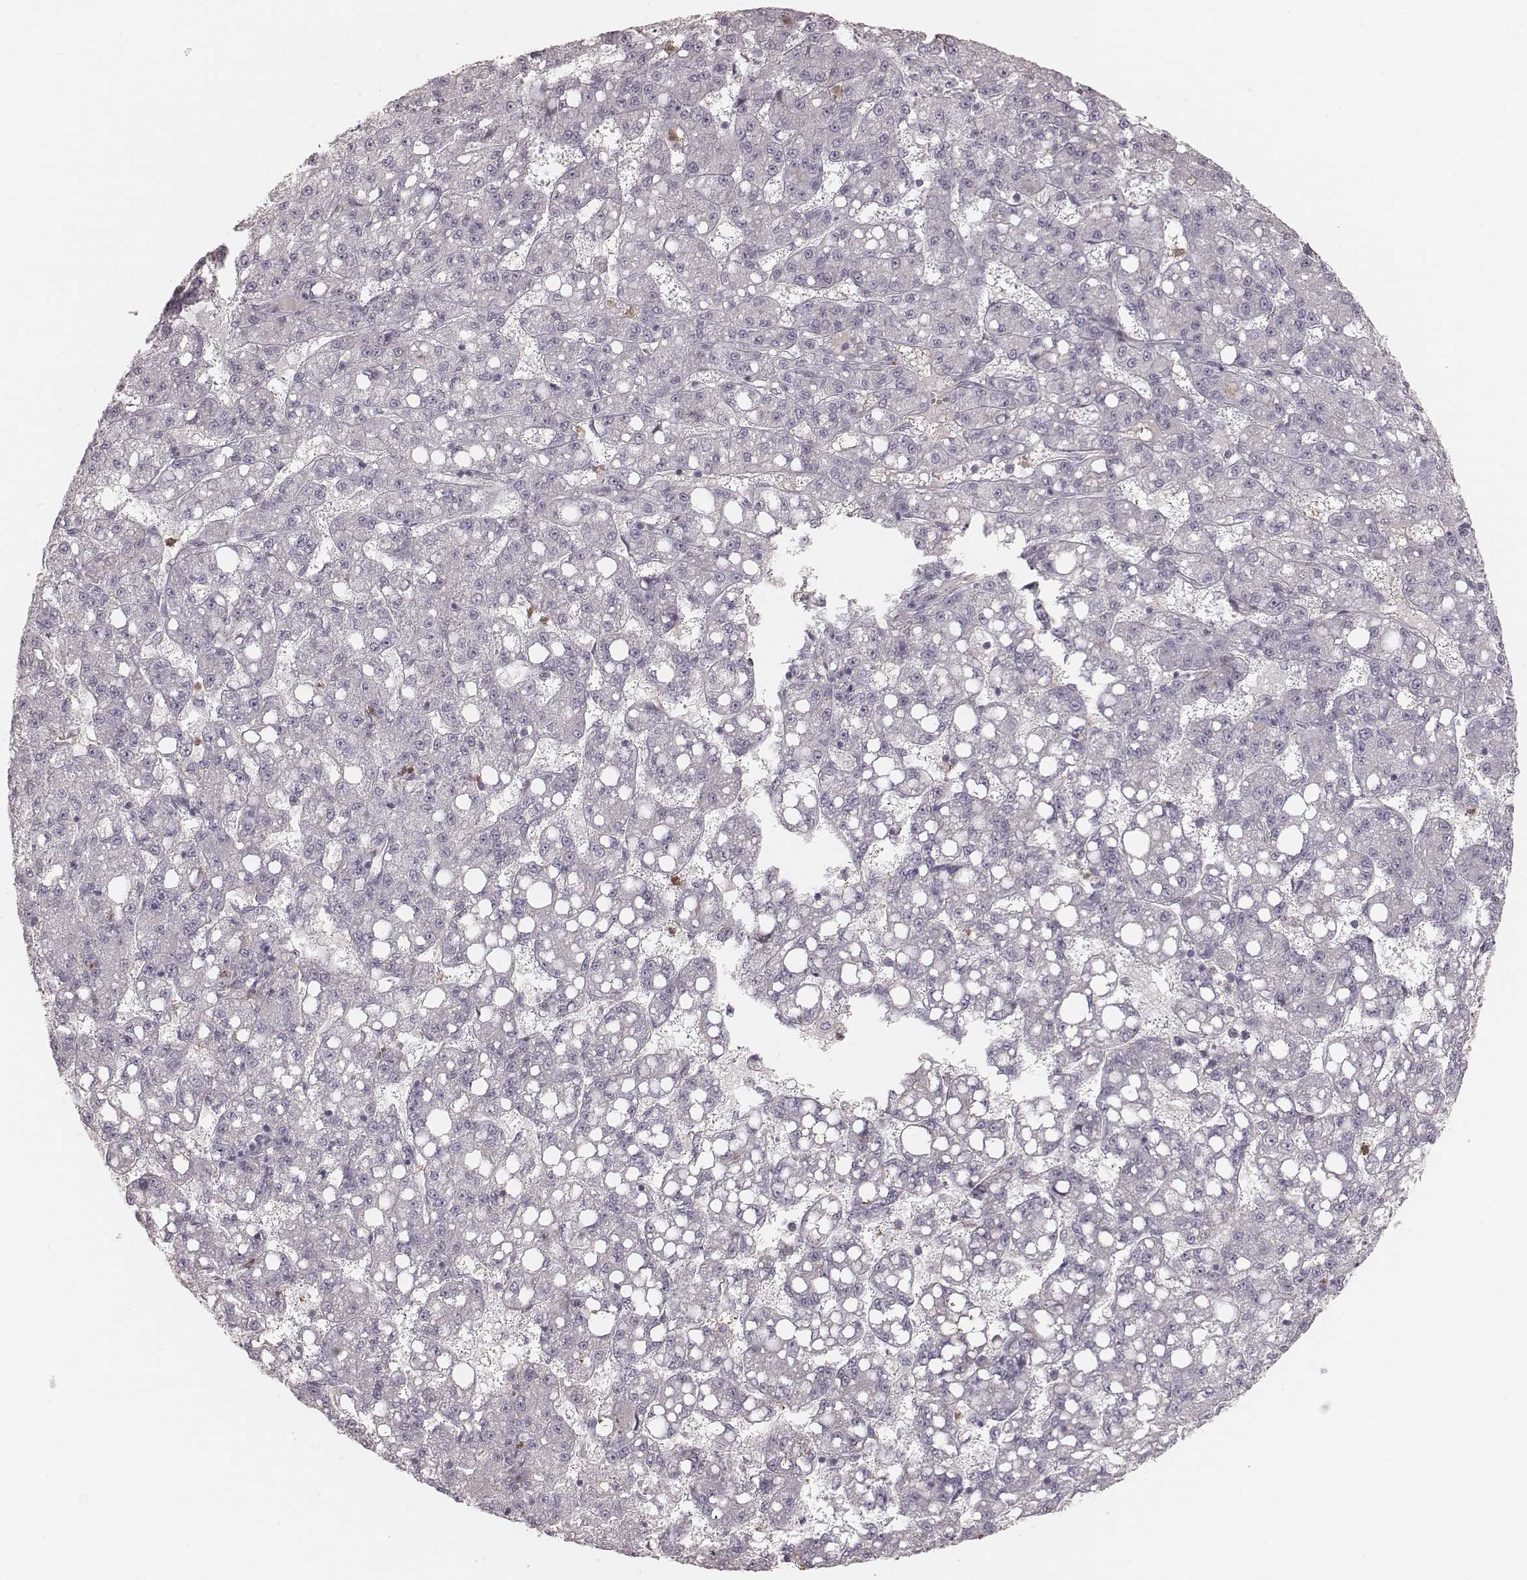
{"staining": {"intensity": "negative", "quantity": "none", "location": "none"}, "tissue": "liver cancer", "cell_type": "Tumor cells", "image_type": "cancer", "snomed": [{"axis": "morphology", "description": "Carcinoma, Hepatocellular, NOS"}, {"axis": "topography", "description": "Liver"}], "caption": "Tumor cells show no significant protein staining in liver hepatocellular carcinoma.", "gene": "KITLG", "patient": {"sex": "female", "age": 65}}